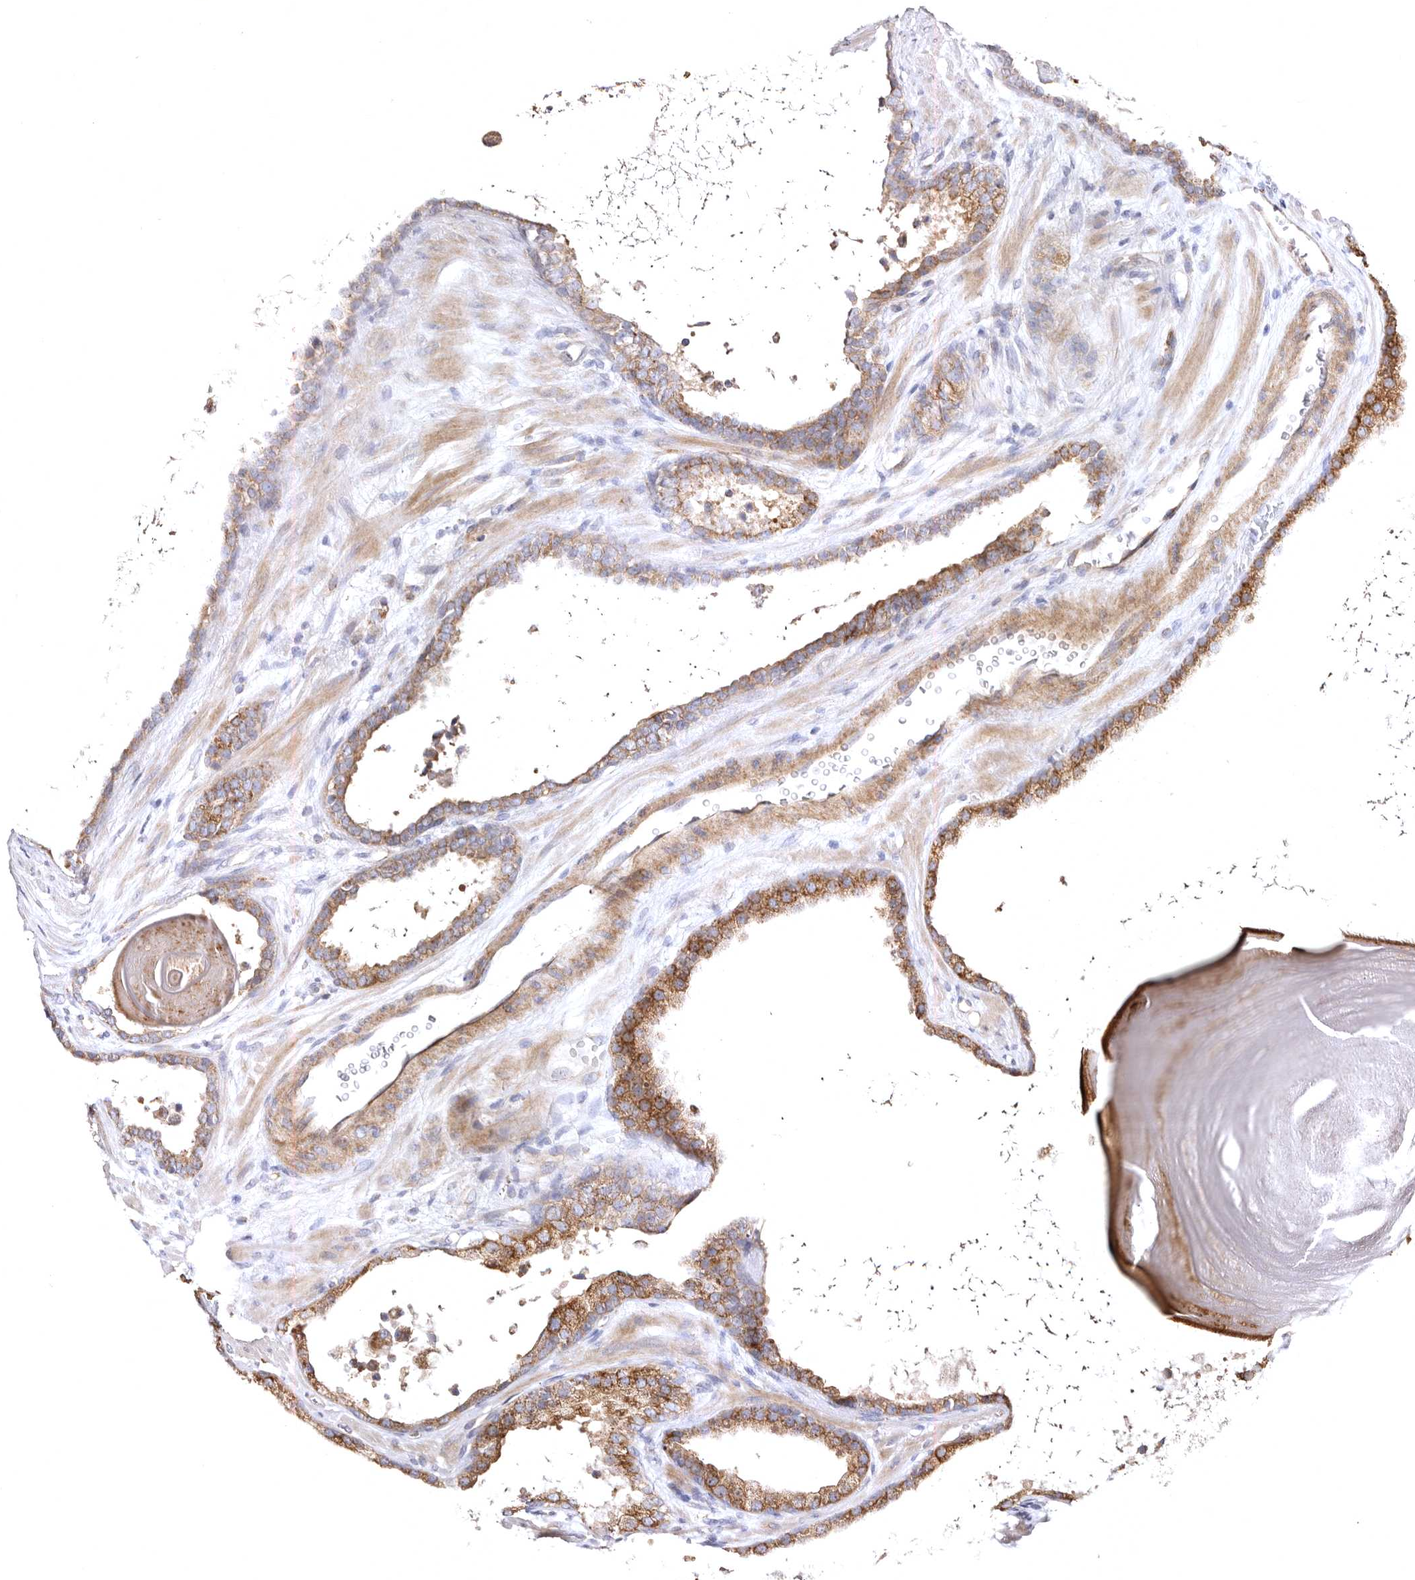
{"staining": {"intensity": "moderate", "quantity": ">75%", "location": "cytoplasmic/membranous"}, "tissue": "prostate cancer", "cell_type": "Tumor cells", "image_type": "cancer", "snomed": [{"axis": "morphology", "description": "Adenocarcinoma, High grade"}, {"axis": "topography", "description": "Prostate"}], "caption": "Protein analysis of adenocarcinoma (high-grade) (prostate) tissue demonstrates moderate cytoplasmic/membranous staining in about >75% of tumor cells. Using DAB (brown) and hematoxylin (blue) stains, captured at high magnification using brightfield microscopy.", "gene": "BAIAP2L1", "patient": {"sex": "male", "age": 62}}